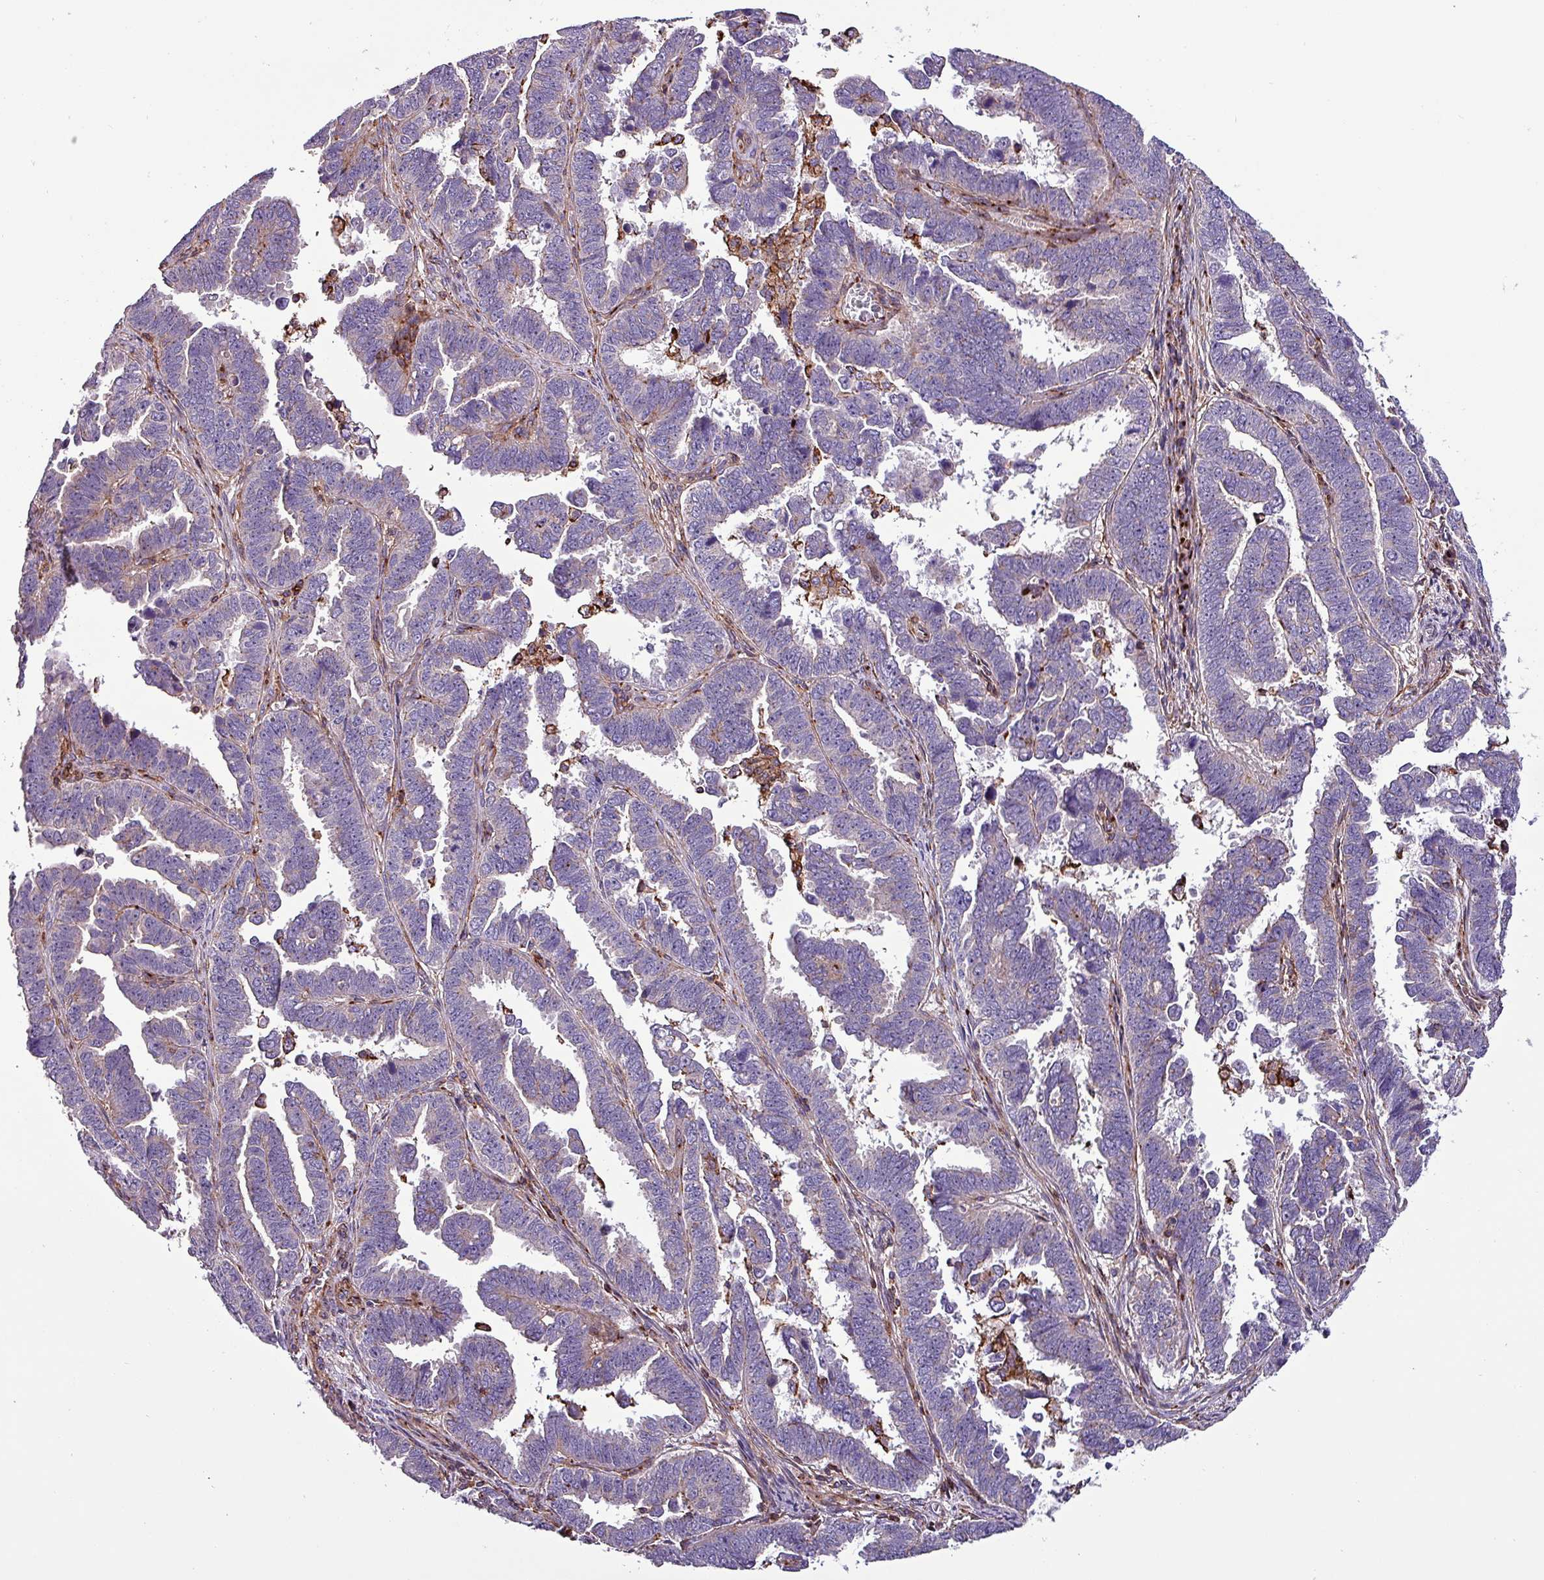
{"staining": {"intensity": "negative", "quantity": "none", "location": "none"}, "tissue": "endometrial cancer", "cell_type": "Tumor cells", "image_type": "cancer", "snomed": [{"axis": "morphology", "description": "Adenocarcinoma, NOS"}, {"axis": "topography", "description": "Endometrium"}], "caption": "The histopathology image displays no staining of tumor cells in adenocarcinoma (endometrial).", "gene": "VAMP4", "patient": {"sex": "female", "age": 75}}